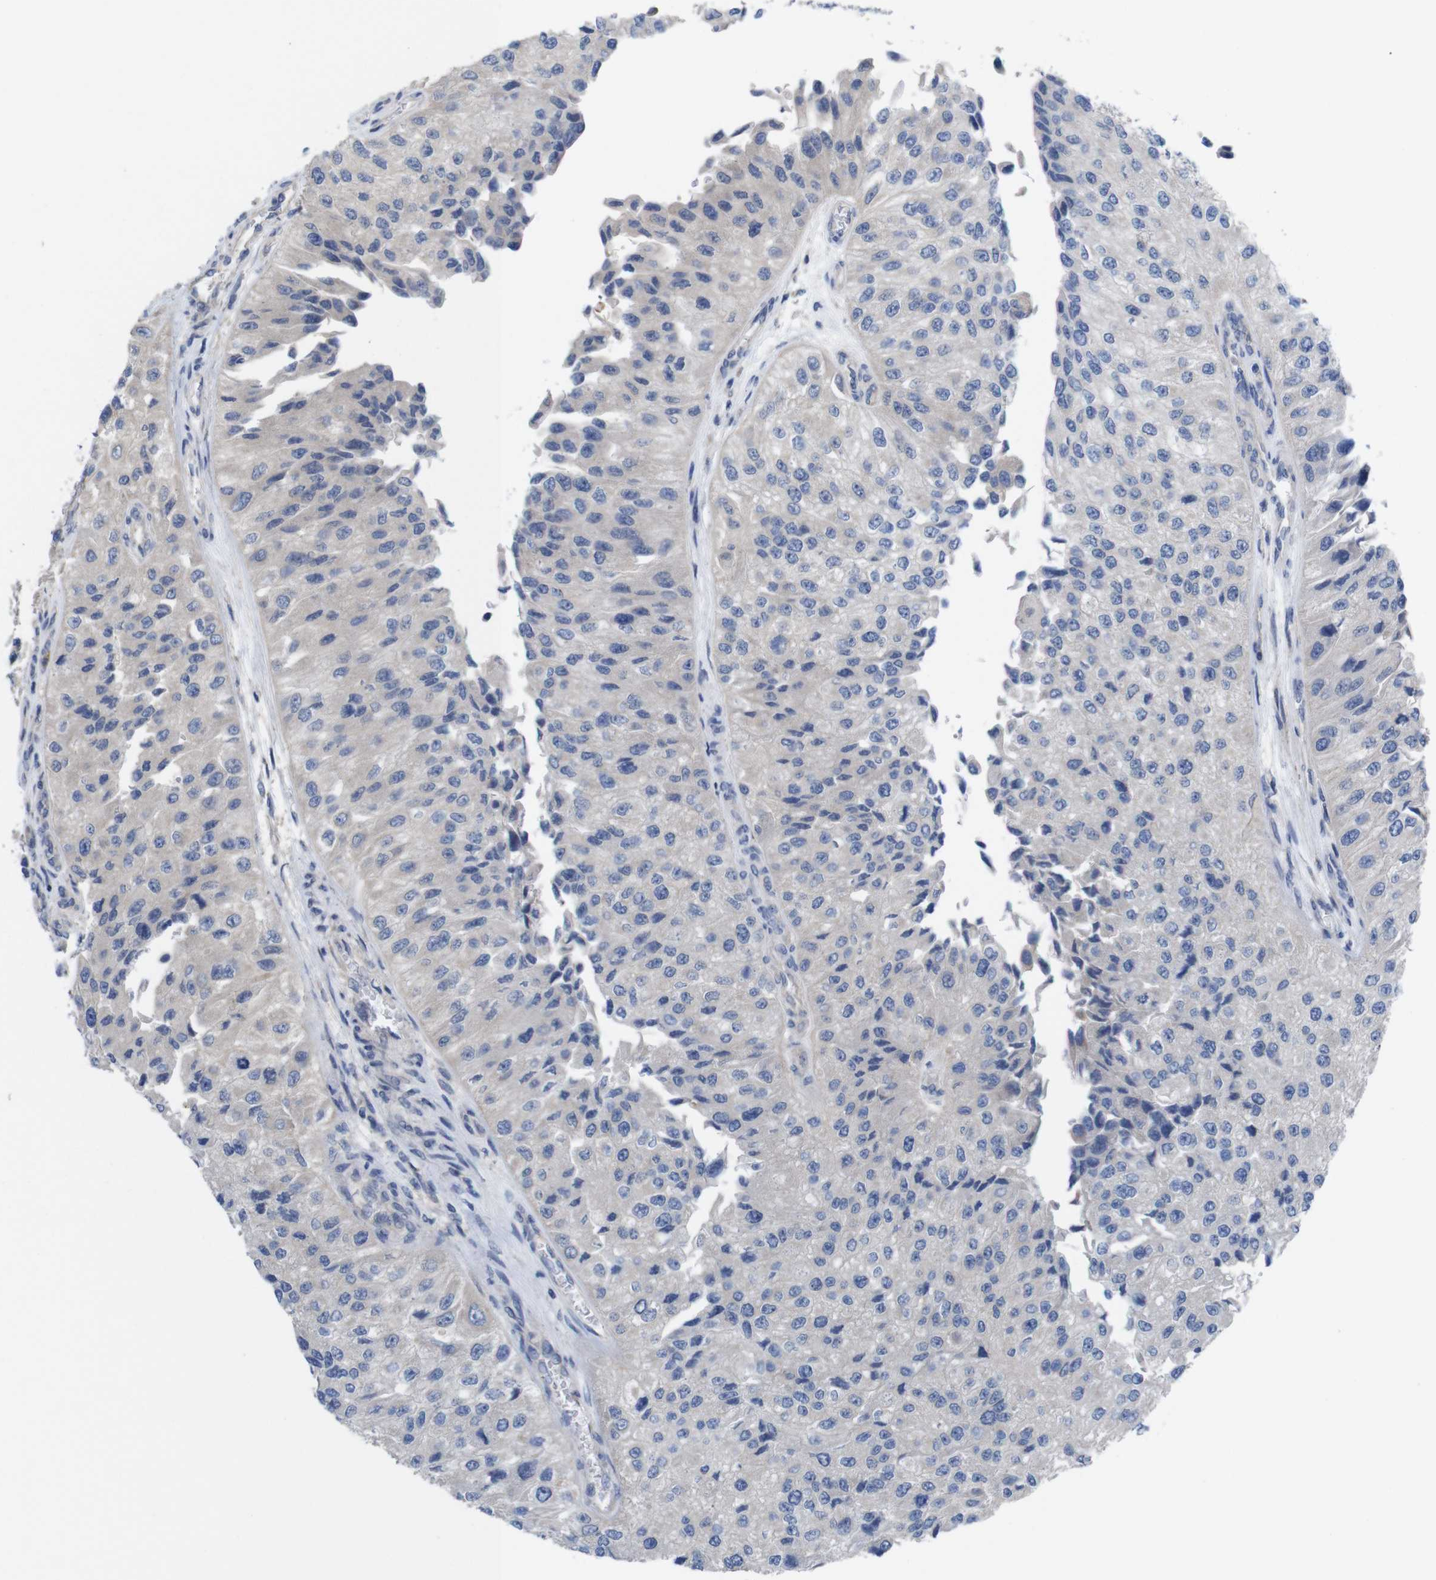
{"staining": {"intensity": "negative", "quantity": "none", "location": "none"}, "tissue": "urothelial cancer", "cell_type": "Tumor cells", "image_type": "cancer", "snomed": [{"axis": "morphology", "description": "Urothelial carcinoma, High grade"}, {"axis": "topography", "description": "Kidney"}, {"axis": "topography", "description": "Urinary bladder"}], "caption": "The histopathology image reveals no significant staining in tumor cells of urothelial carcinoma (high-grade).", "gene": "USH1C", "patient": {"sex": "male", "age": 77}}